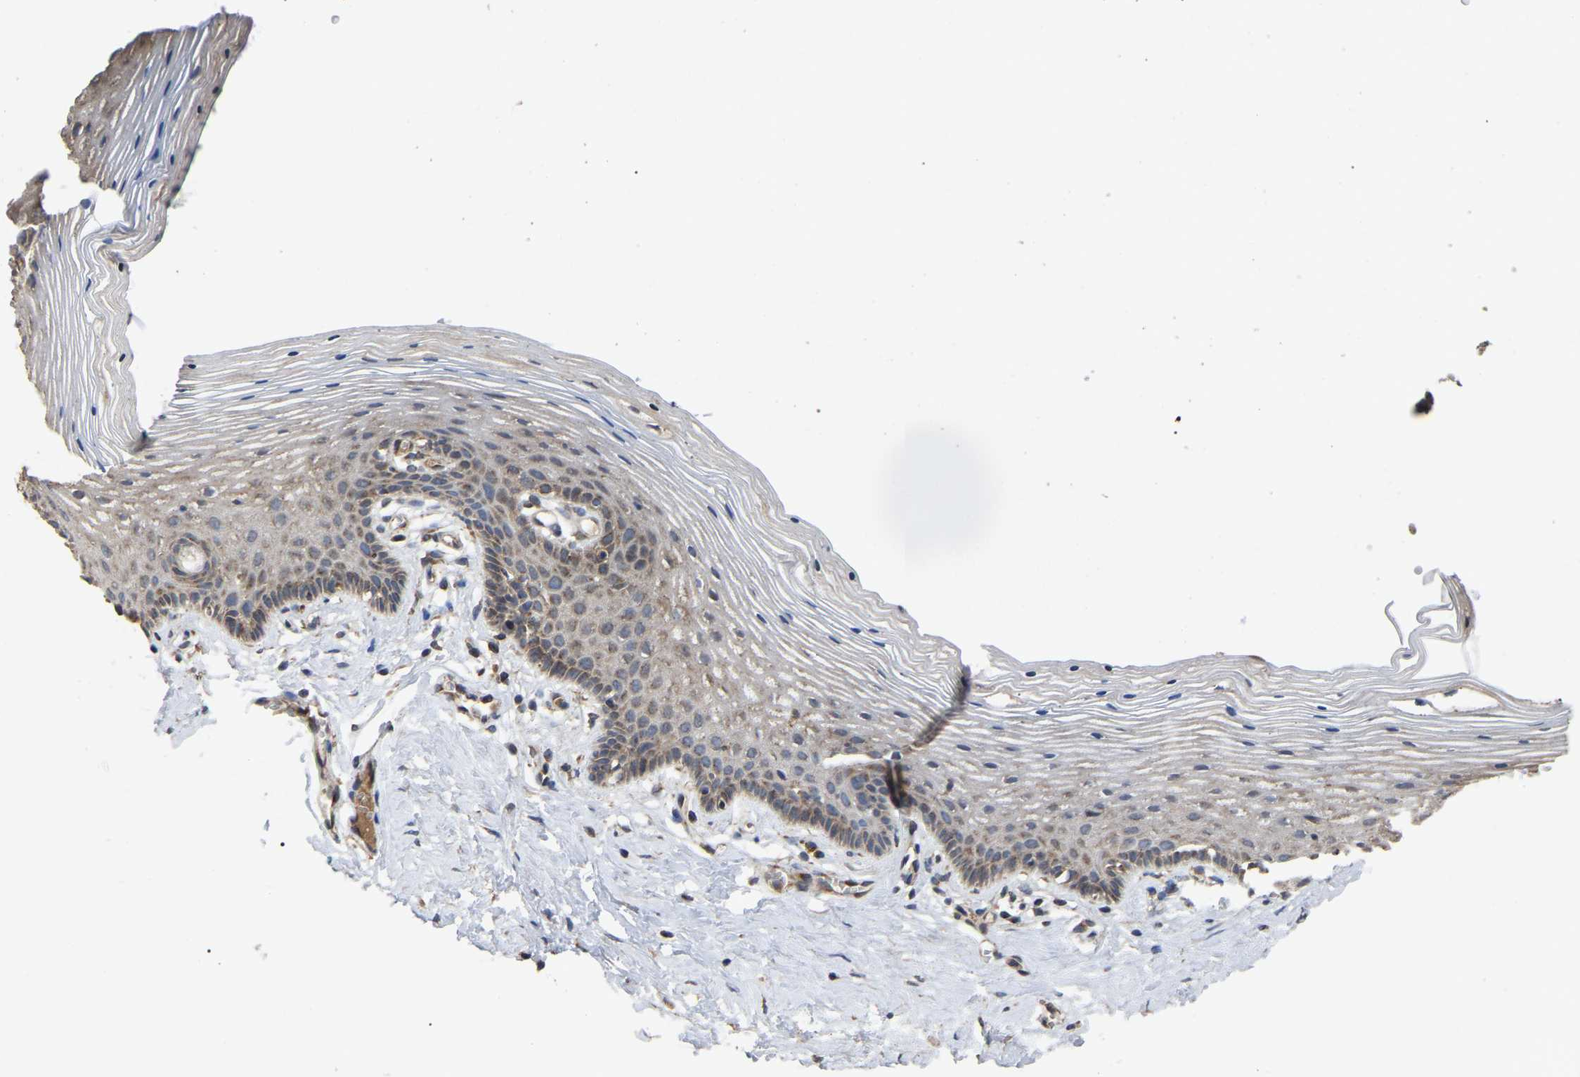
{"staining": {"intensity": "moderate", "quantity": "<25%", "location": "cytoplasmic/membranous"}, "tissue": "vagina", "cell_type": "Squamous epithelial cells", "image_type": "normal", "snomed": [{"axis": "morphology", "description": "Normal tissue, NOS"}, {"axis": "topography", "description": "Vagina"}], "caption": "A brown stain shows moderate cytoplasmic/membranous positivity of a protein in squamous epithelial cells of unremarkable human vagina.", "gene": "GCC1", "patient": {"sex": "female", "age": 32}}